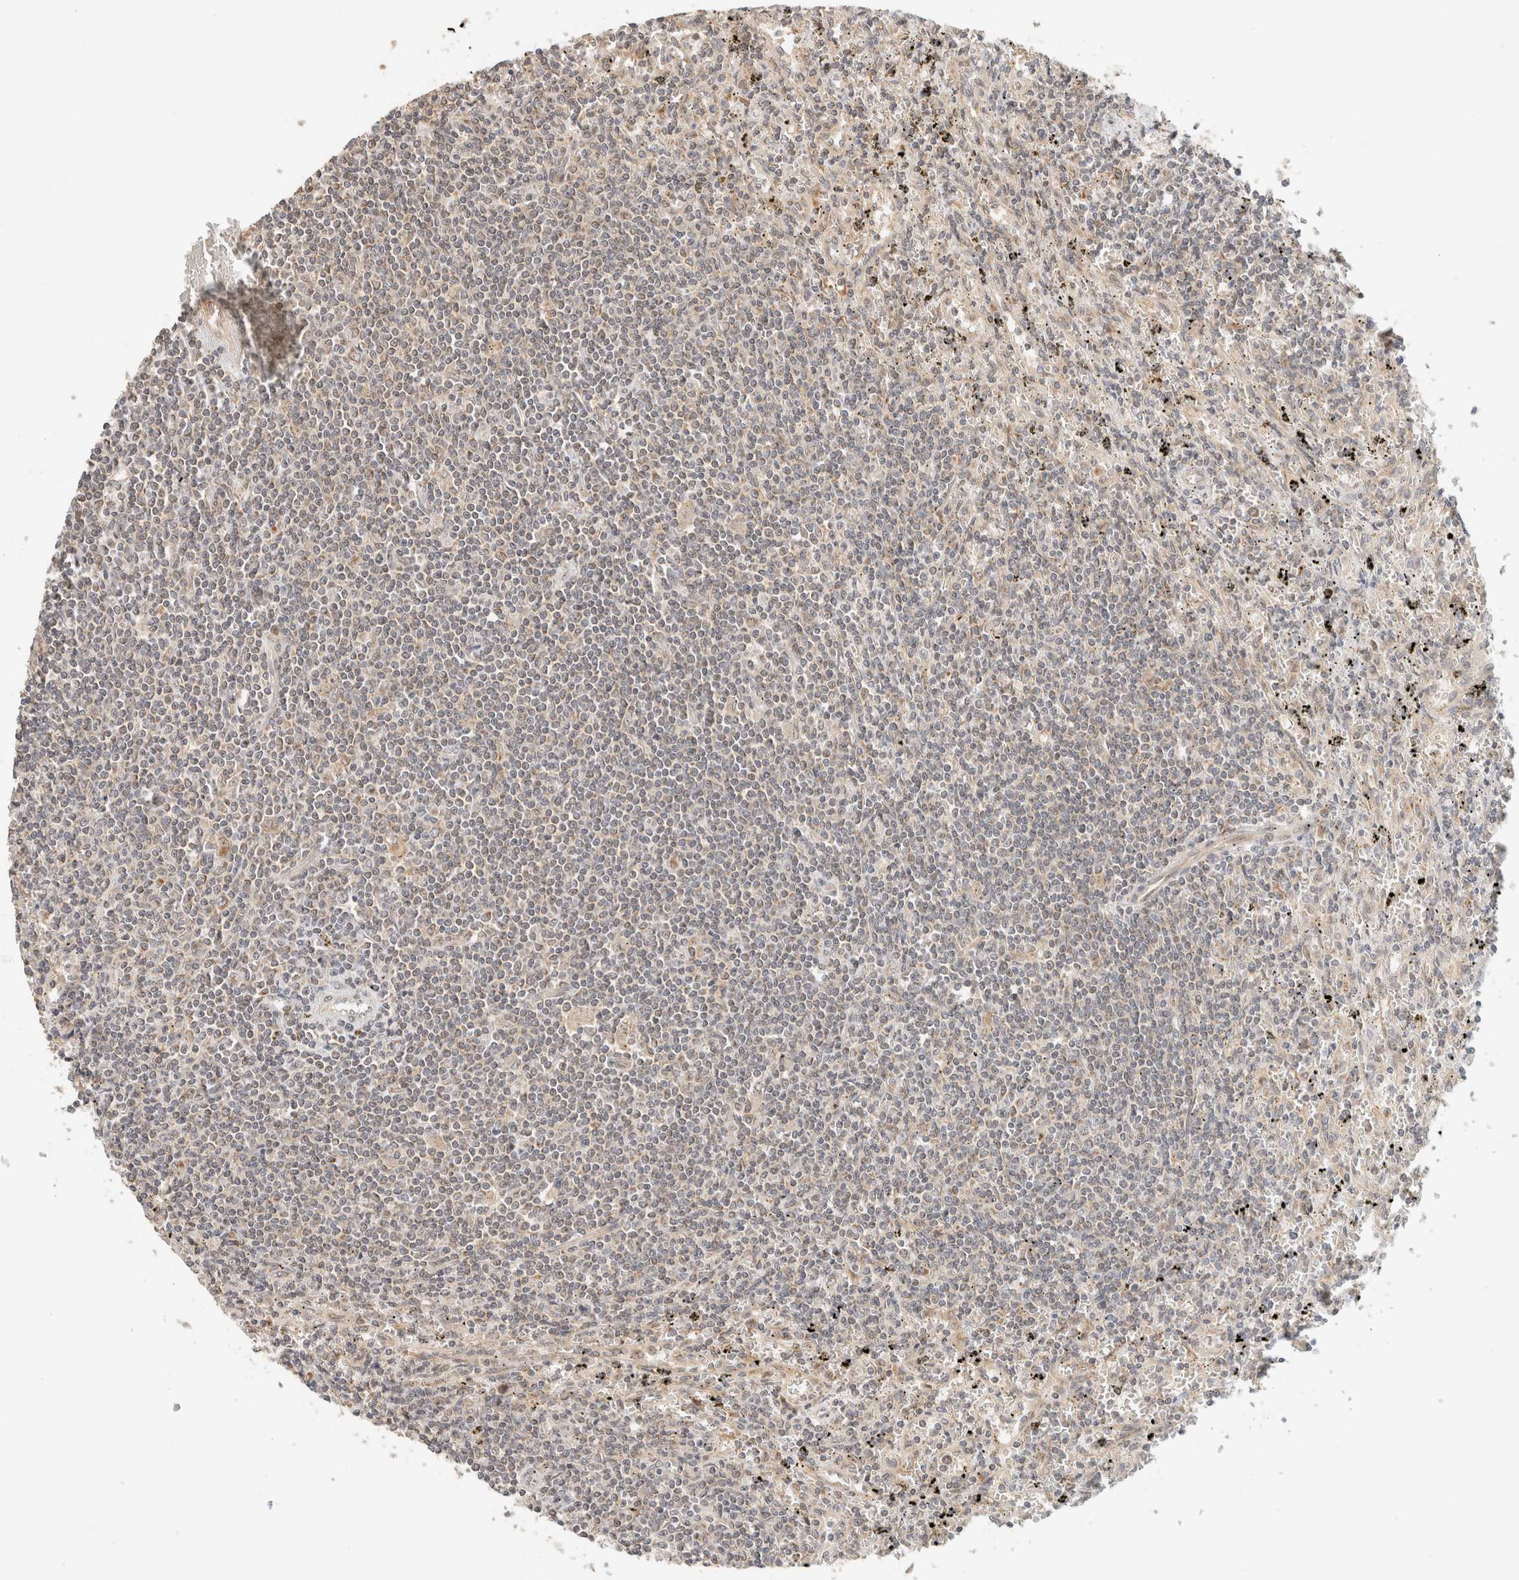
{"staining": {"intensity": "negative", "quantity": "none", "location": "none"}, "tissue": "lymphoma", "cell_type": "Tumor cells", "image_type": "cancer", "snomed": [{"axis": "morphology", "description": "Malignant lymphoma, non-Hodgkin's type, Low grade"}, {"axis": "topography", "description": "Spleen"}], "caption": "Lymphoma stained for a protein using IHC shows no expression tumor cells.", "gene": "TACC1", "patient": {"sex": "male", "age": 76}}